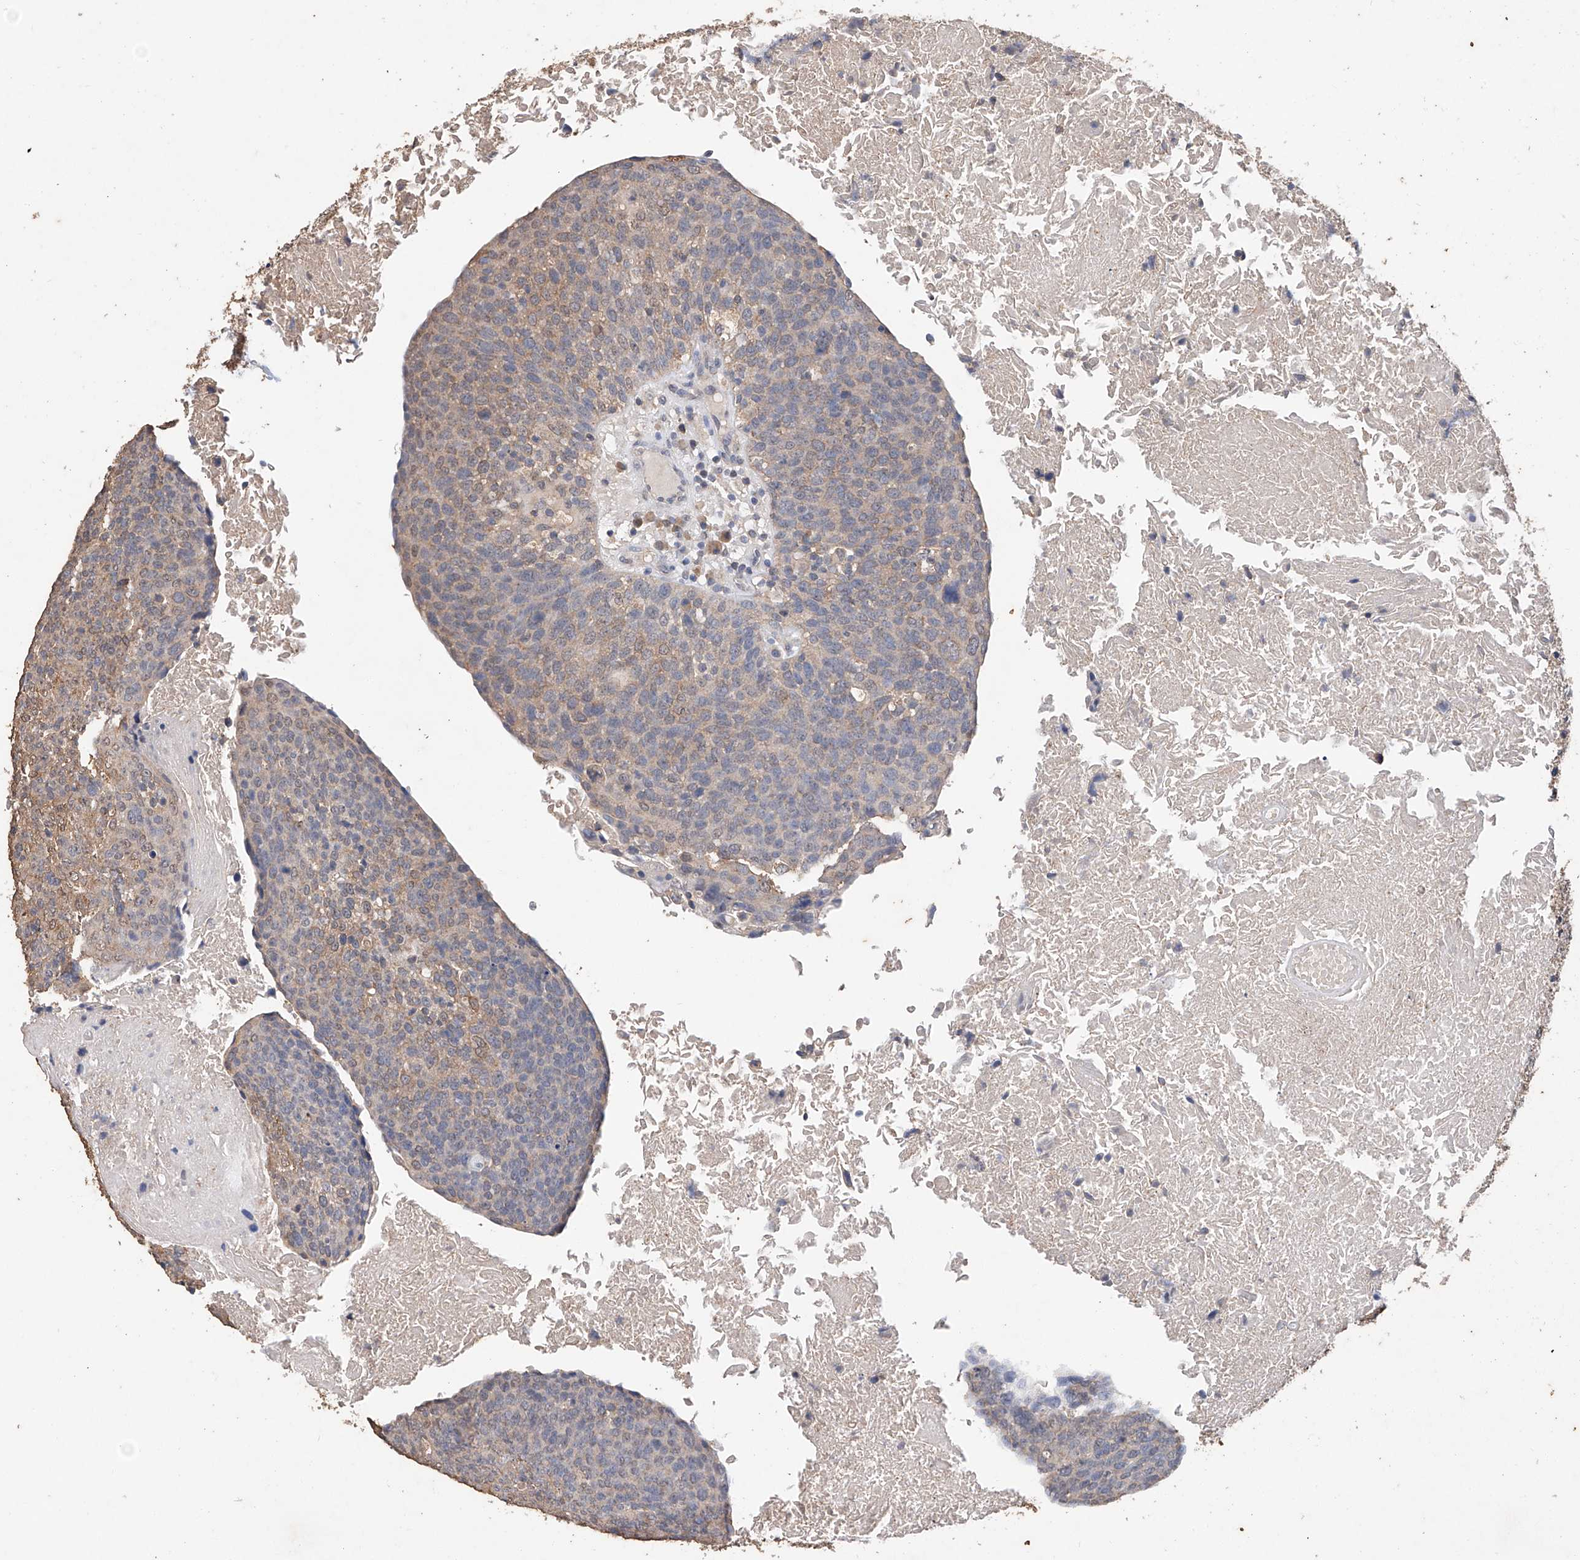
{"staining": {"intensity": "weak", "quantity": "25%-75%", "location": "cytoplasmic/membranous"}, "tissue": "head and neck cancer", "cell_type": "Tumor cells", "image_type": "cancer", "snomed": [{"axis": "morphology", "description": "Squamous cell carcinoma, NOS"}, {"axis": "morphology", "description": "Squamous cell carcinoma, metastatic, NOS"}, {"axis": "topography", "description": "Lymph node"}, {"axis": "topography", "description": "Head-Neck"}], "caption": "Head and neck metastatic squamous cell carcinoma stained with a protein marker displays weak staining in tumor cells.", "gene": "CERS4", "patient": {"sex": "male", "age": 62}}